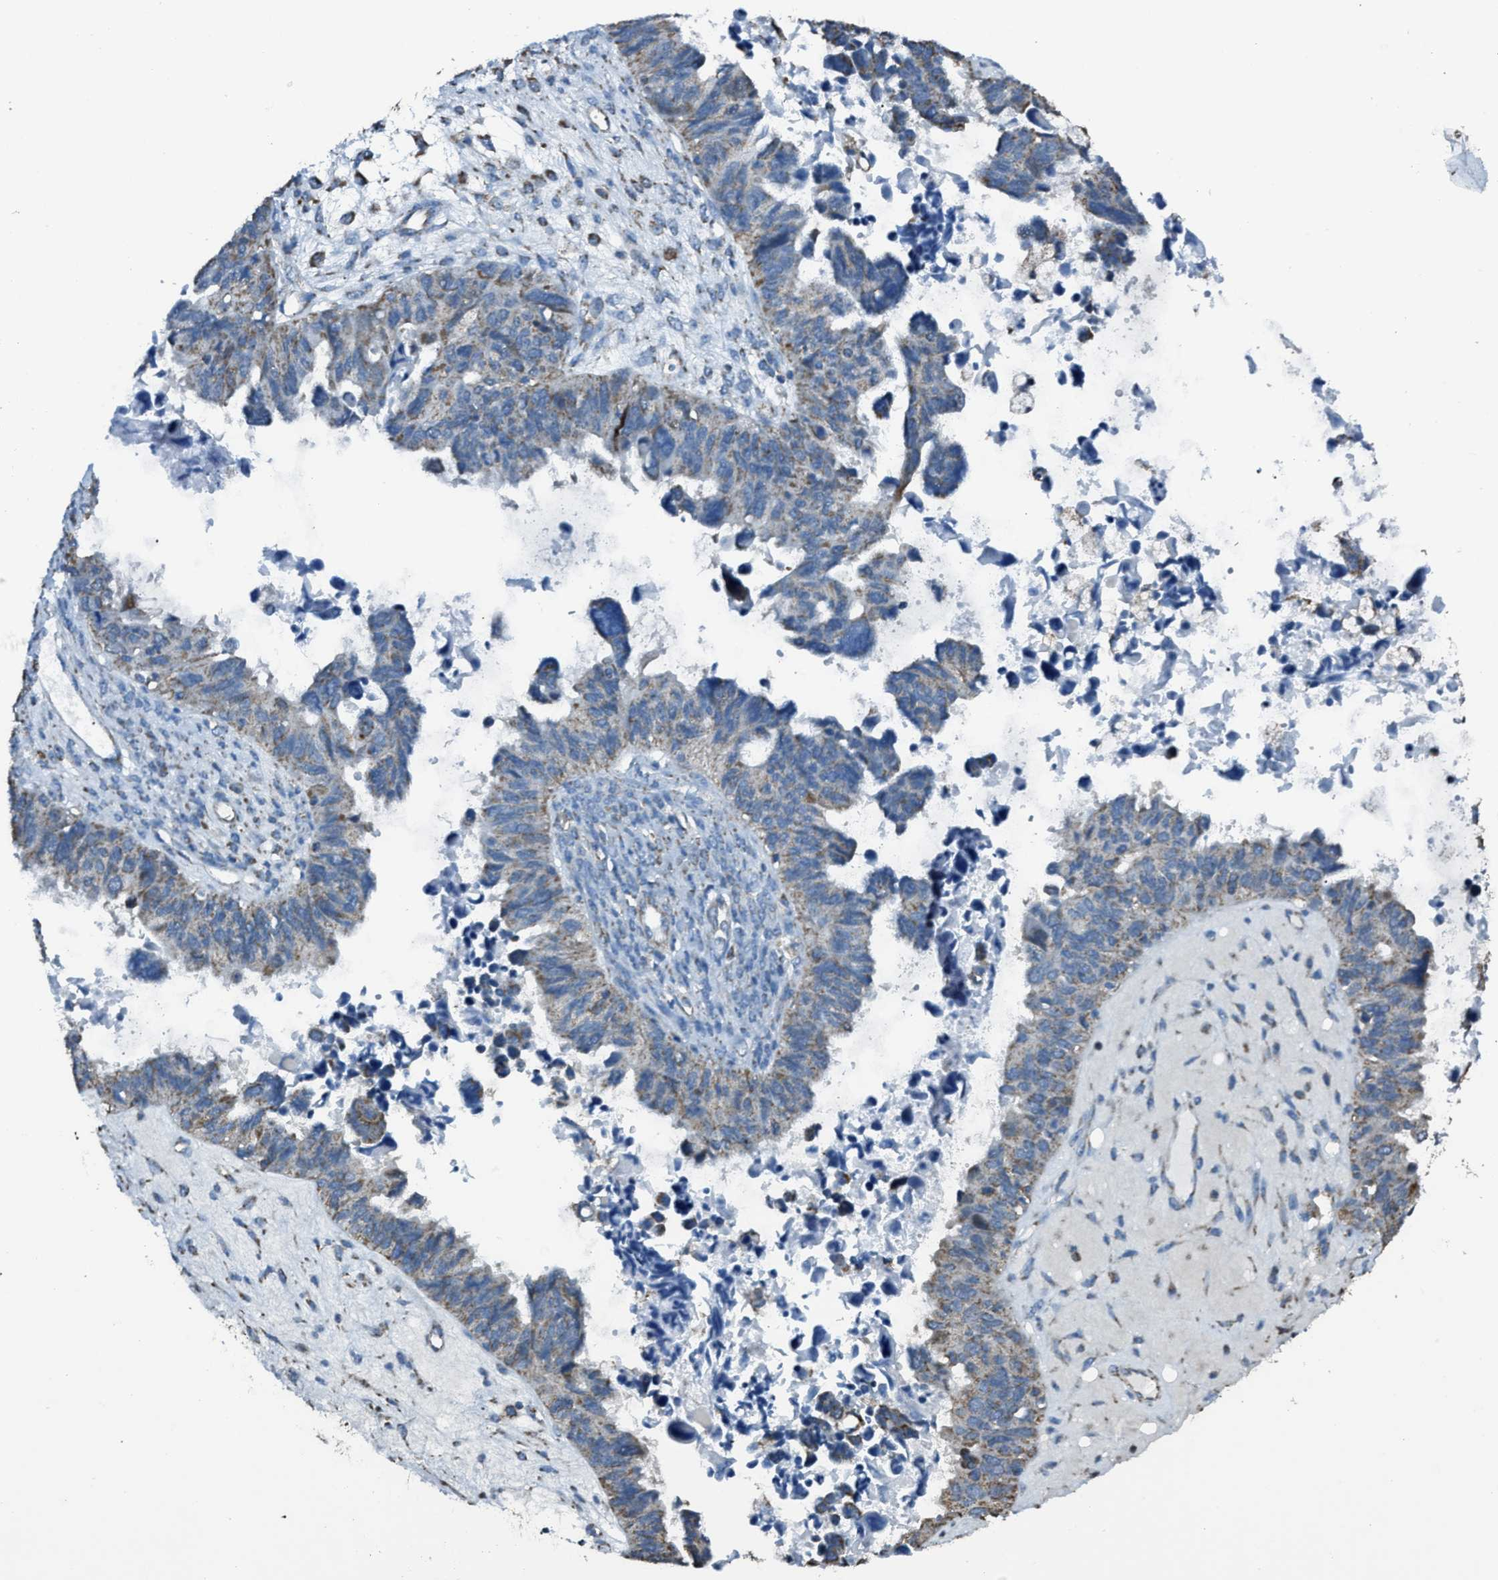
{"staining": {"intensity": "weak", "quantity": ">75%", "location": "cytoplasmic/membranous"}, "tissue": "ovarian cancer", "cell_type": "Tumor cells", "image_type": "cancer", "snomed": [{"axis": "morphology", "description": "Cystadenocarcinoma, serous, NOS"}, {"axis": "topography", "description": "Ovary"}], "caption": "A high-resolution histopathology image shows immunohistochemistry staining of ovarian cancer (serous cystadenocarcinoma), which displays weak cytoplasmic/membranous positivity in approximately >75% of tumor cells.", "gene": "SLC25A11", "patient": {"sex": "female", "age": 79}}